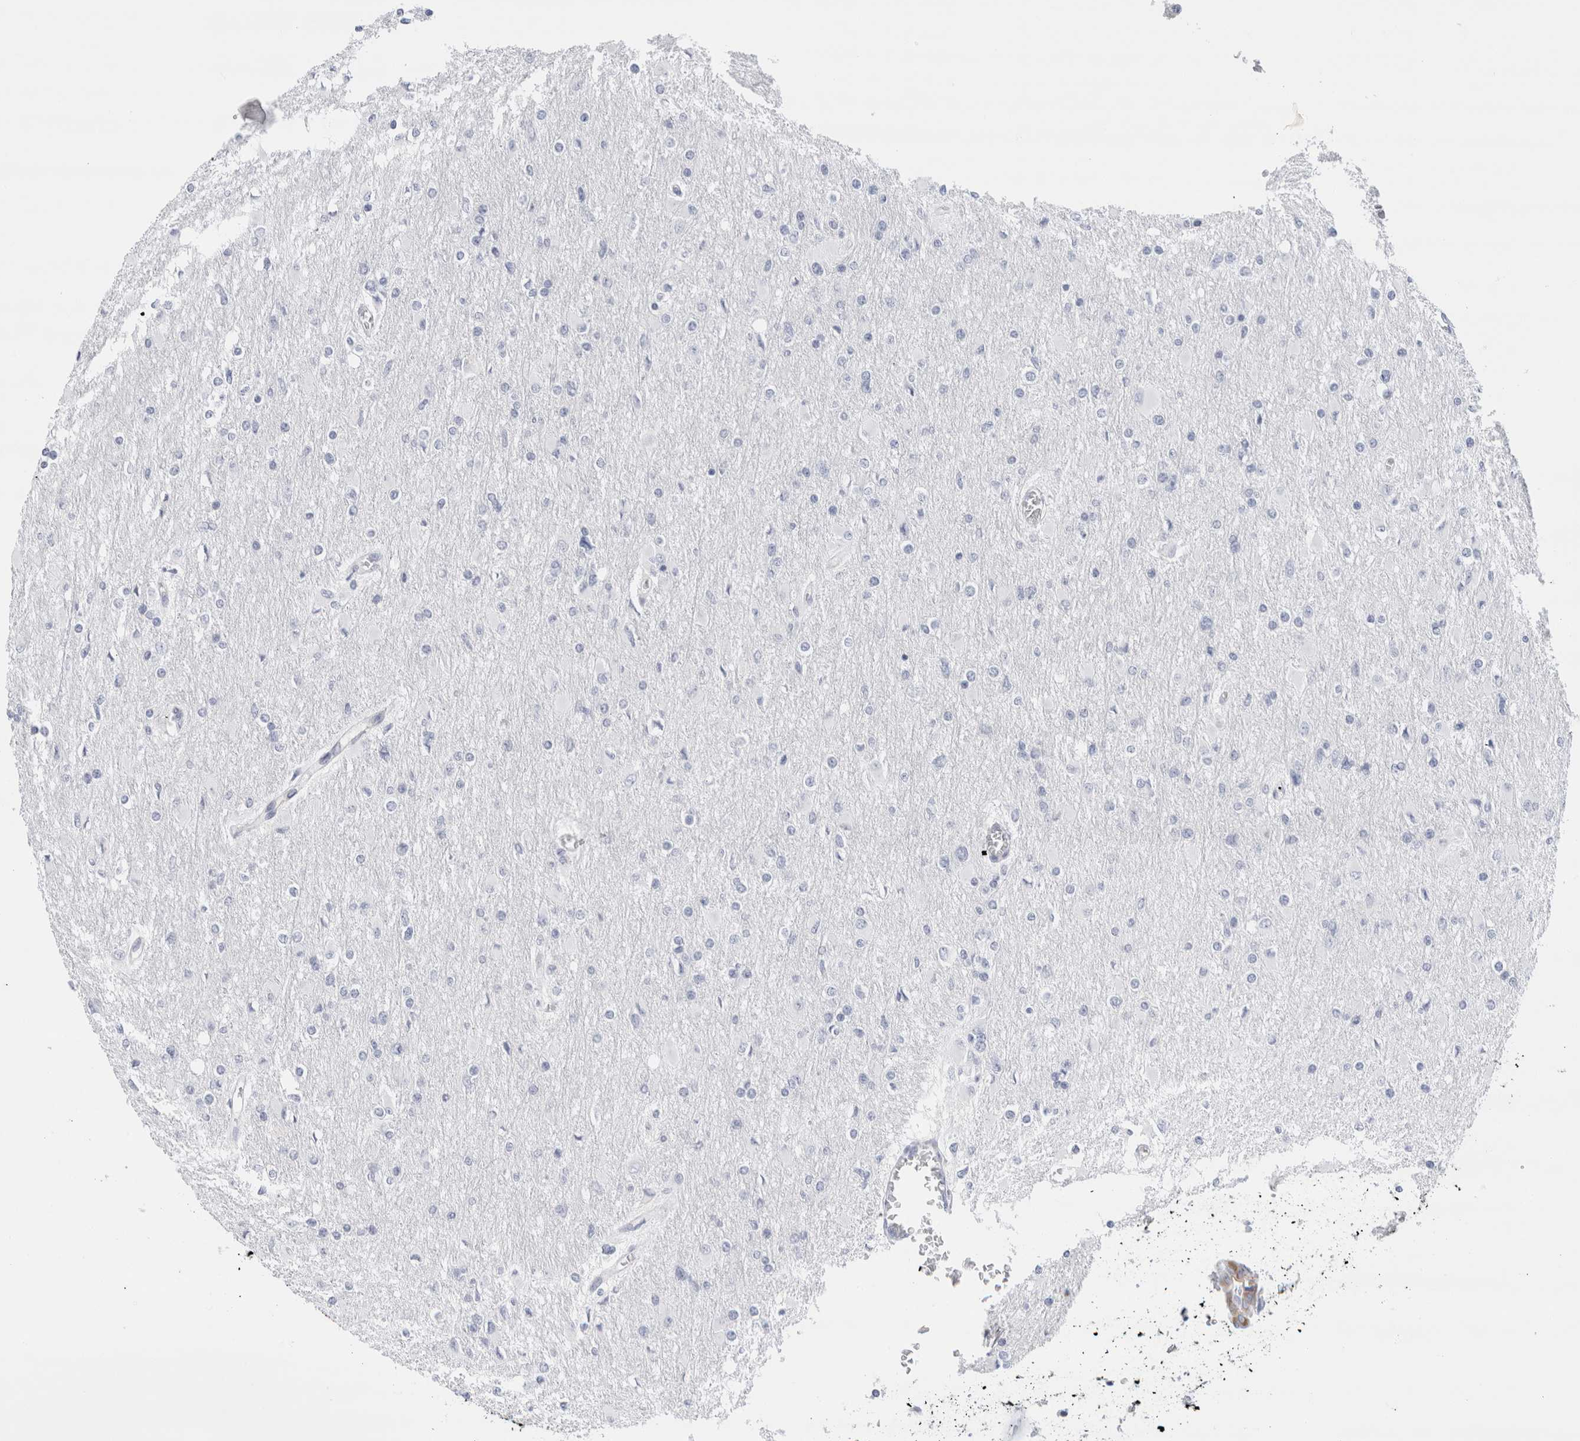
{"staining": {"intensity": "negative", "quantity": "none", "location": "none"}, "tissue": "glioma", "cell_type": "Tumor cells", "image_type": "cancer", "snomed": [{"axis": "morphology", "description": "Glioma, malignant, High grade"}, {"axis": "topography", "description": "Cerebral cortex"}], "caption": "This is an immunohistochemistry (IHC) histopathology image of malignant glioma (high-grade). There is no staining in tumor cells.", "gene": "ECHDC2", "patient": {"sex": "female", "age": 36}}